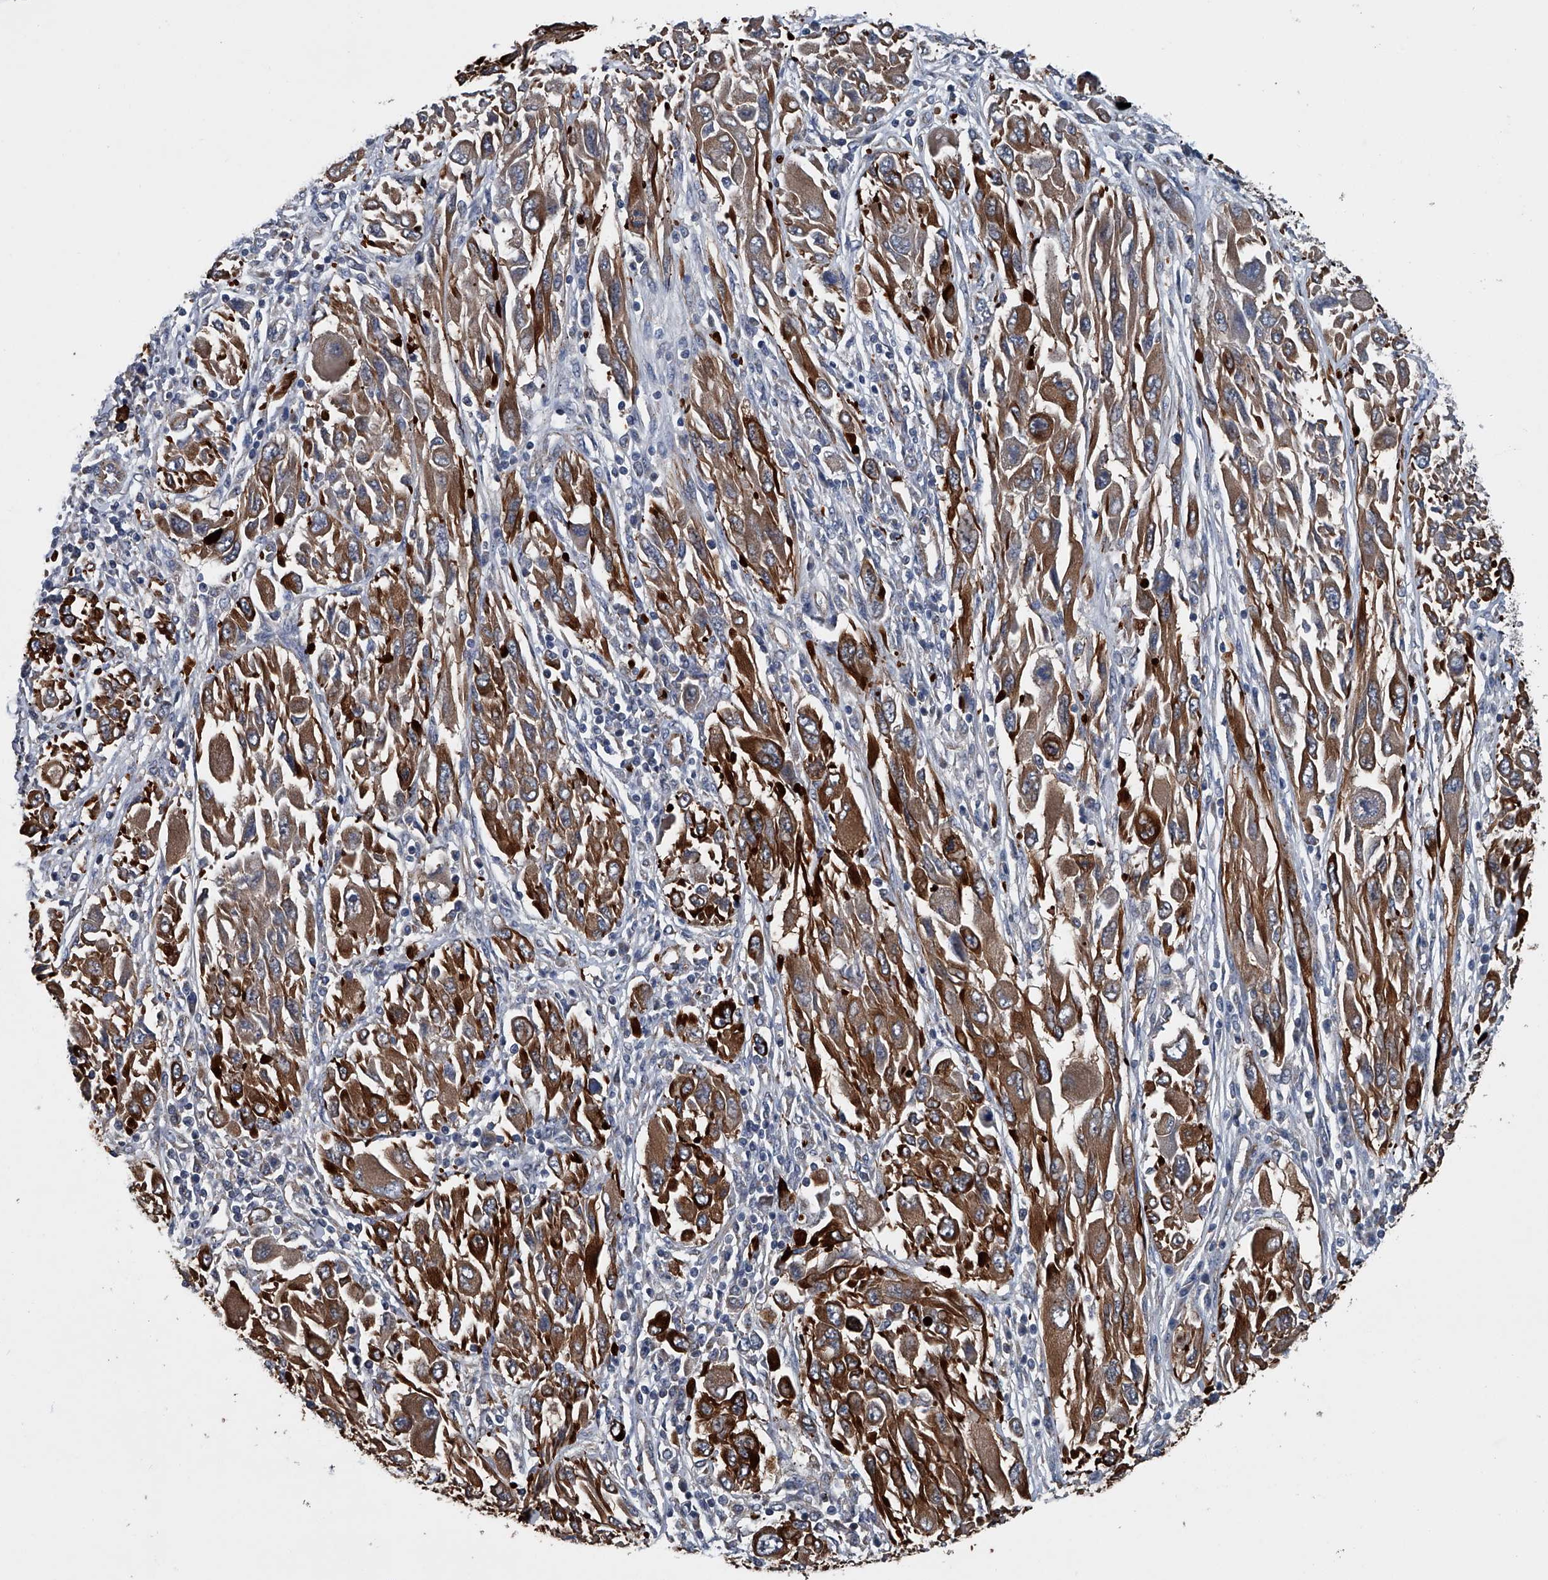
{"staining": {"intensity": "strong", "quantity": ">75%", "location": "cytoplasmic/membranous"}, "tissue": "melanoma", "cell_type": "Tumor cells", "image_type": "cancer", "snomed": [{"axis": "morphology", "description": "Malignant melanoma, NOS"}, {"axis": "topography", "description": "Skin"}], "caption": "This is an image of immunohistochemistry staining of melanoma, which shows strong staining in the cytoplasmic/membranous of tumor cells.", "gene": "LDLRAD2", "patient": {"sex": "female", "age": 91}}